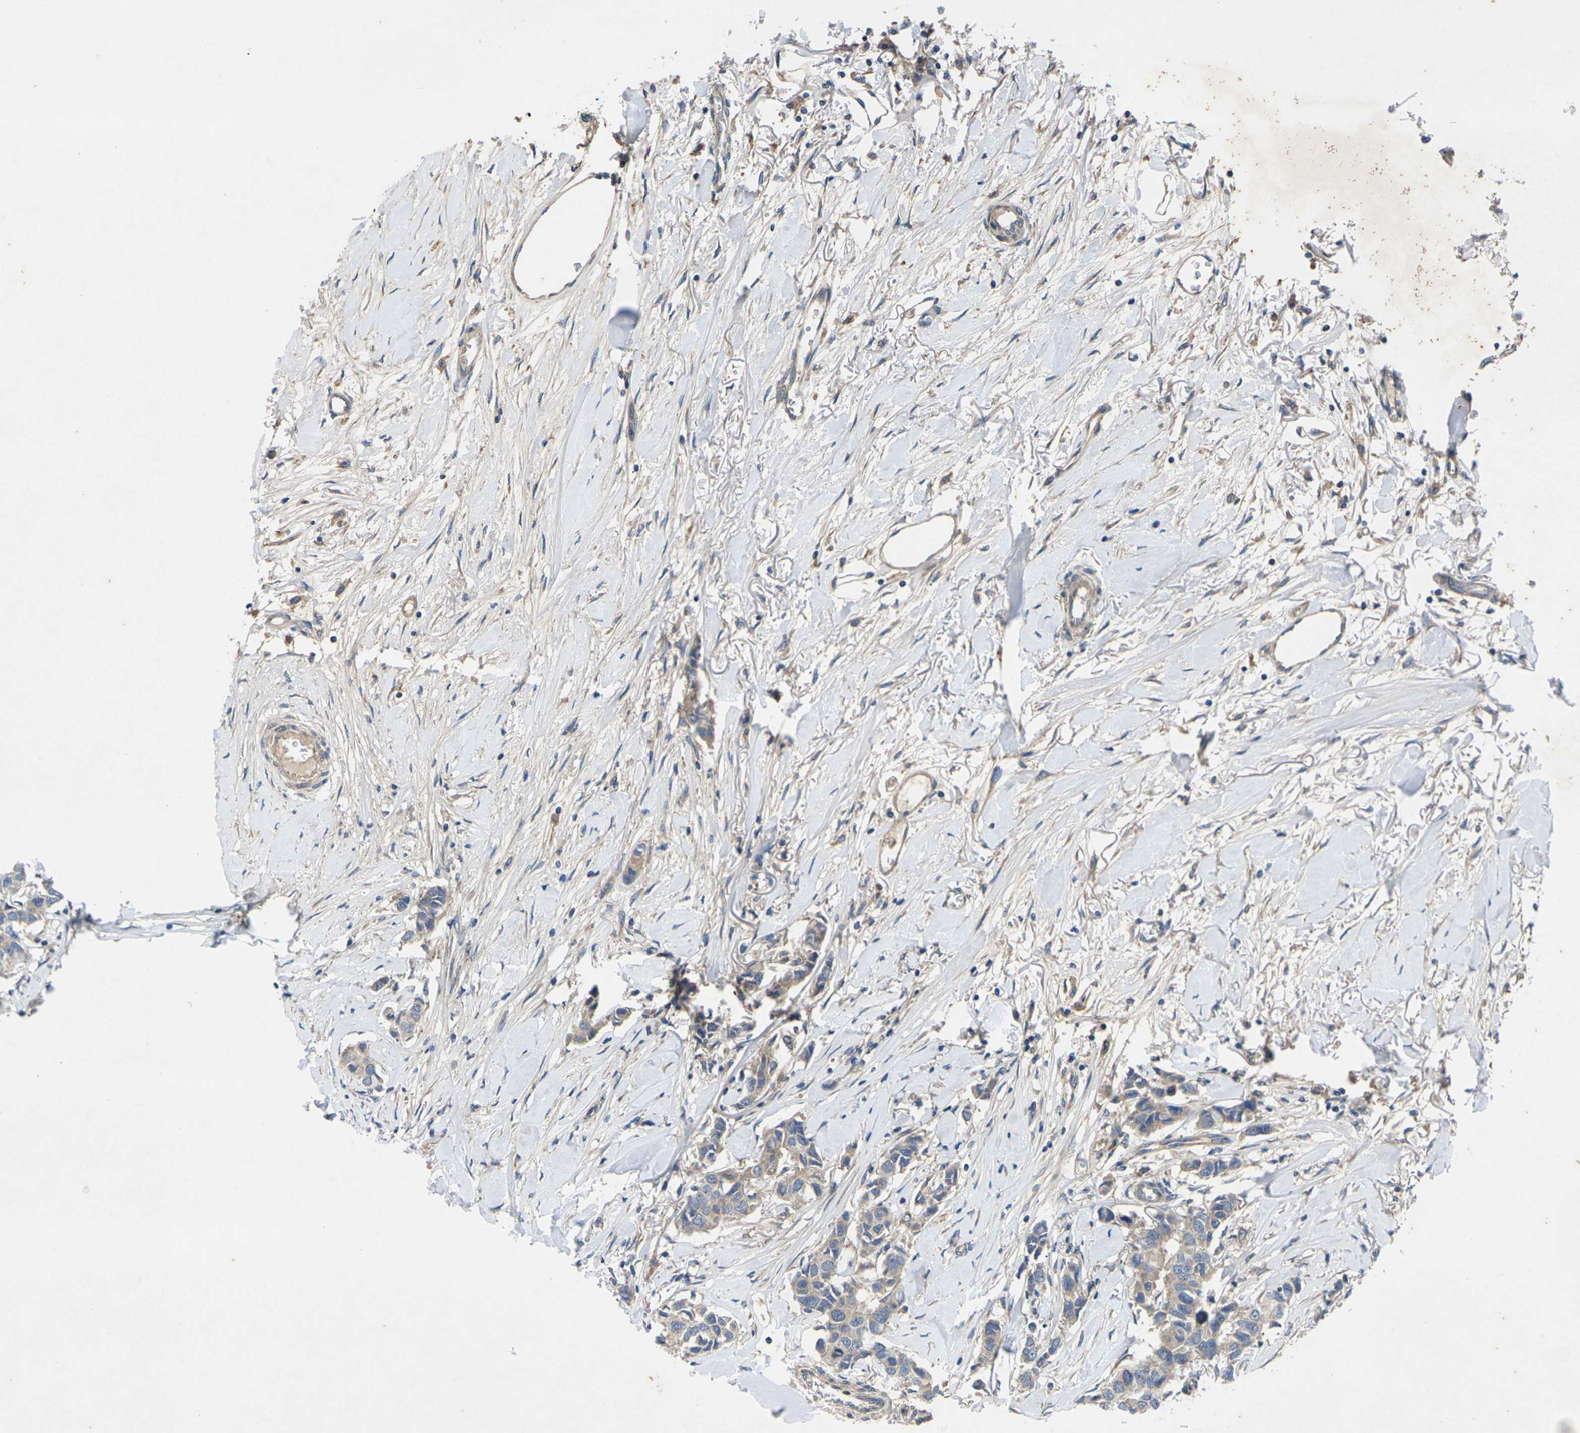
{"staining": {"intensity": "weak", "quantity": "25%-75%", "location": "cytoplasmic/membranous"}, "tissue": "breast cancer", "cell_type": "Tumor cells", "image_type": "cancer", "snomed": [{"axis": "morphology", "description": "Duct carcinoma"}, {"axis": "topography", "description": "Breast"}], "caption": "Immunohistochemical staining of human breast cancer demonstrates low levels of weak cytoplasmic/membranous protein expression in about 25%-75% of tumor cells. Using DAB (3,3'-diaminobenzidine) (brown) and hematoxylin (blue) stains, captured at high magnification using brightfield microscopy.", "gene": "KIF1B", "patient": {"sex": "female", "age": 80}}